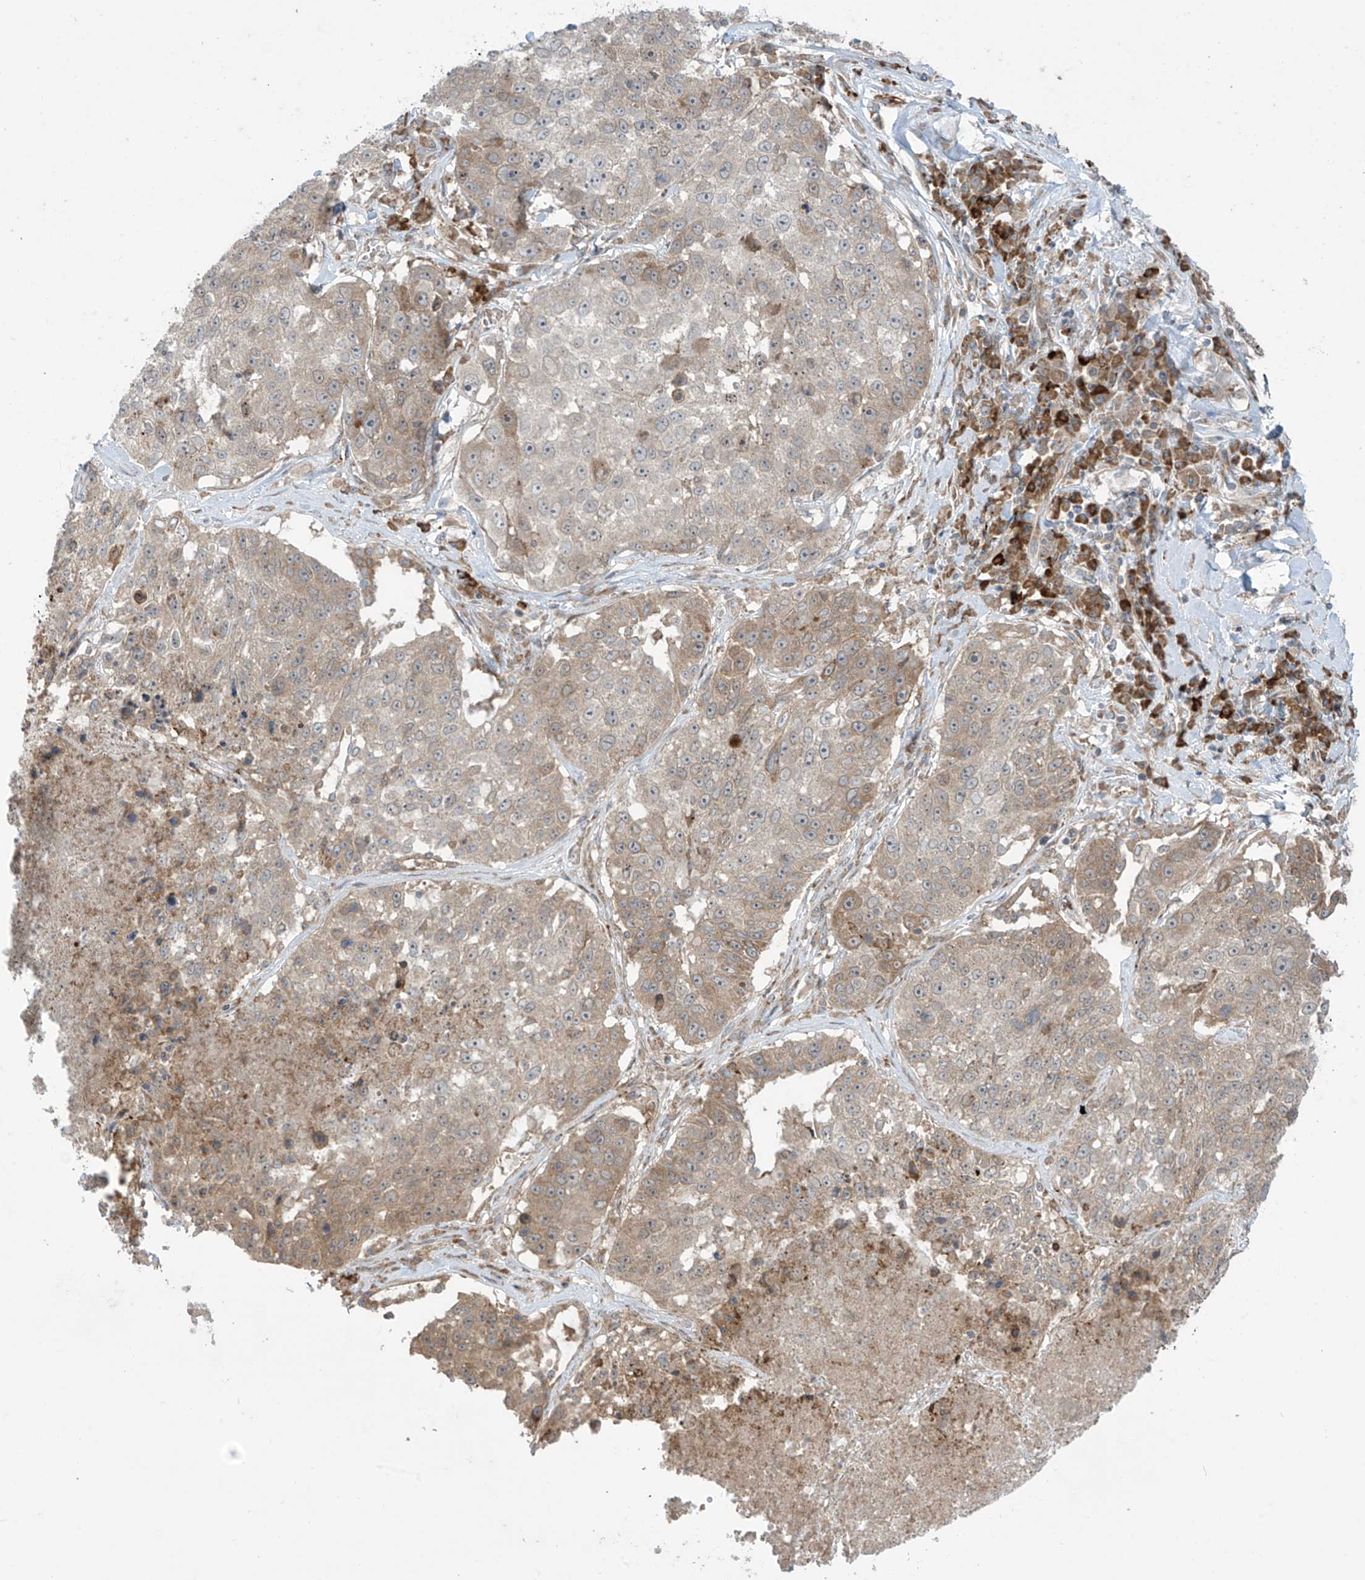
{"staining": {"intensity": "weak", "quantity": "25%-75%", "location": "cytoplasmic/membranous"}, "tissue": "lung cancer", "cell_type": "Tumor cells", "image_type": "cancer", "snomed": [{"axis": "morphology", "description": "Squamous cell carcinoma, NOS"}, {"axis": "topography", "description": "Lung"}], "caption": "Immunohistochemical staining of squamous cell carcinoma (lung) exhibits weak cytoplasmic/membranous protein positivity in about 25%-75% of tumor cells.", "gene": "PPAT", "patient": {"sex": "male", "age": 61}}